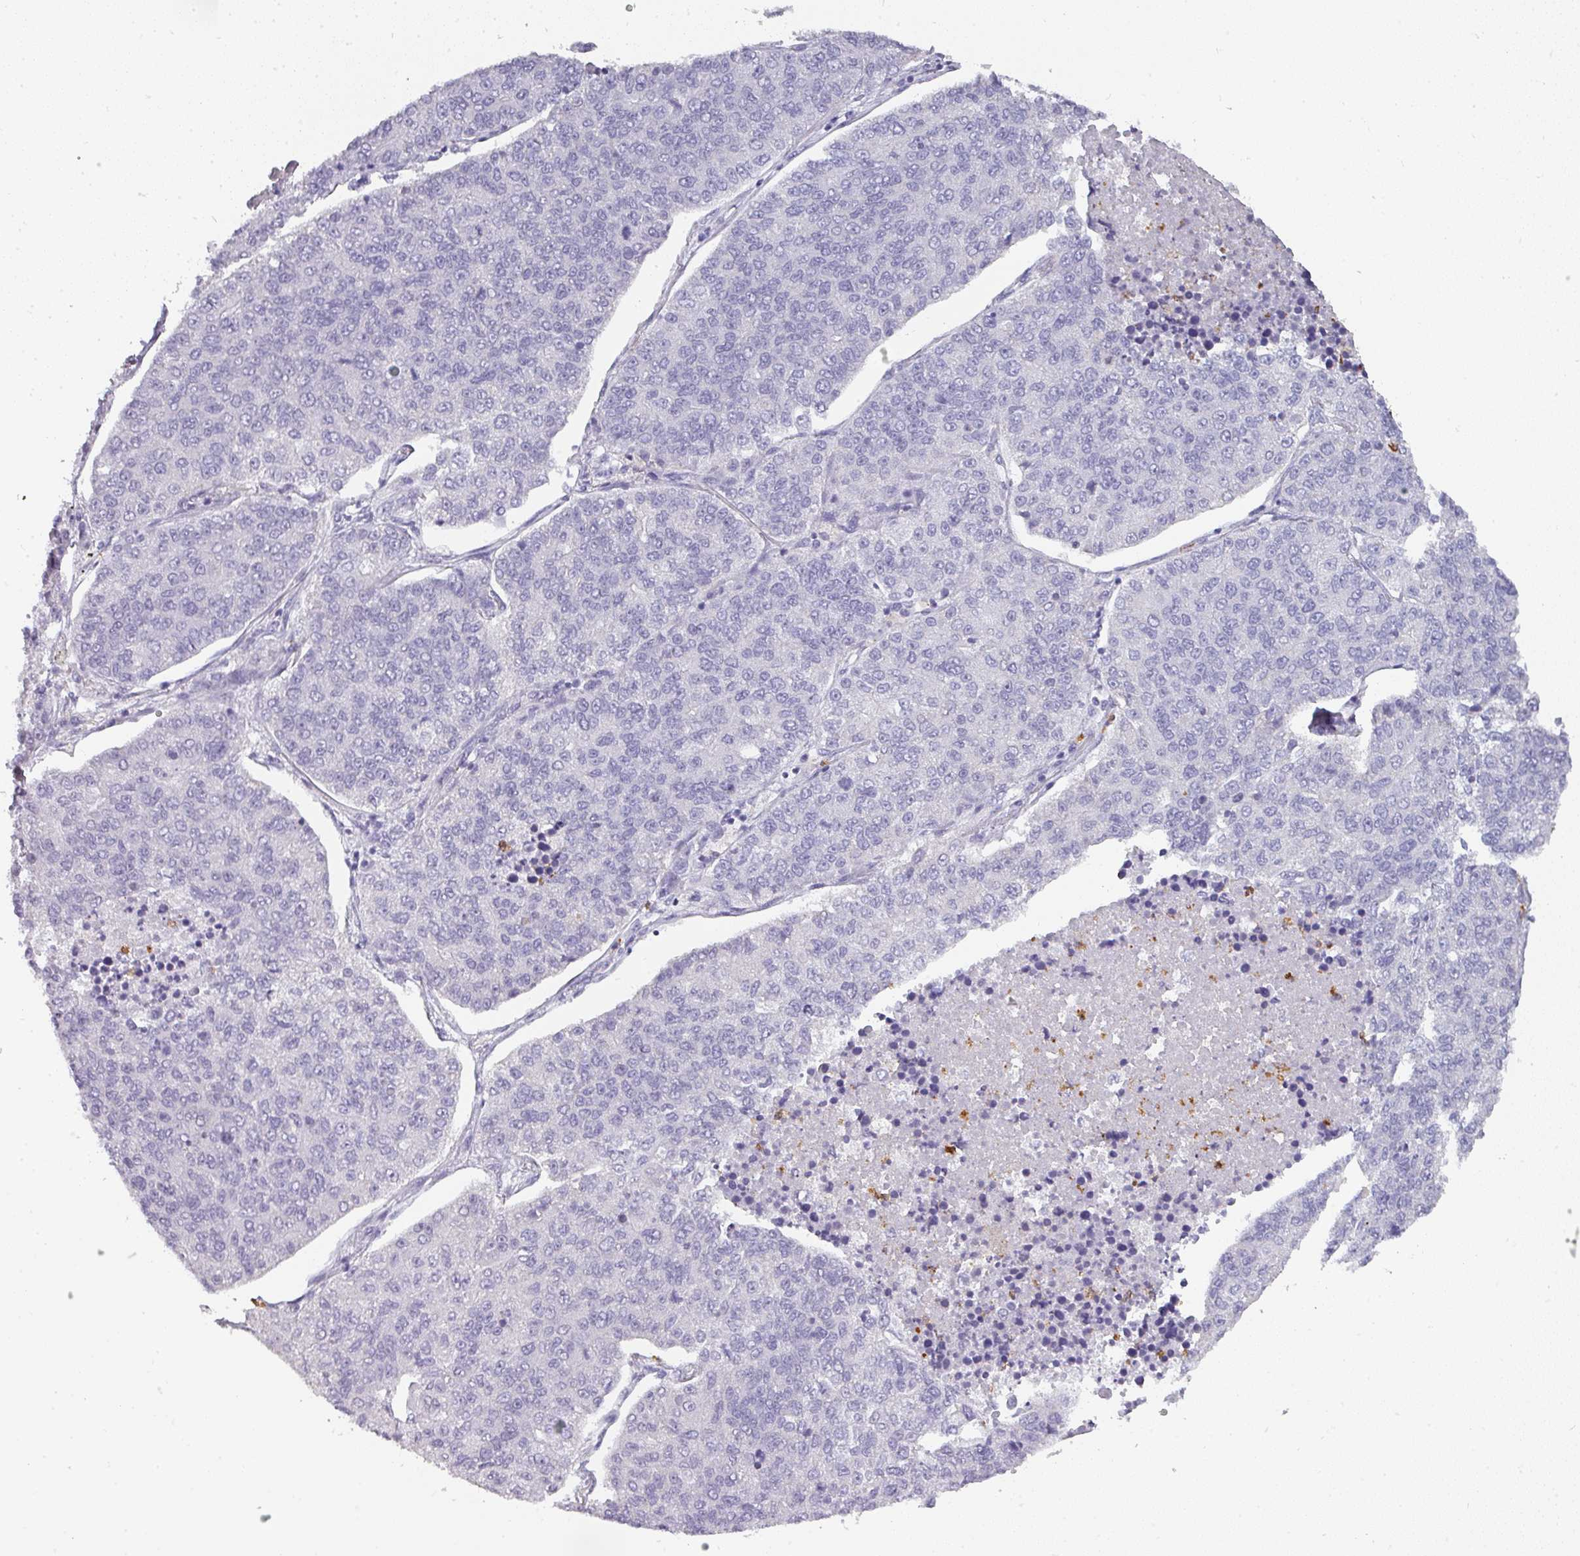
{"staining": {"intensity": "negative", "quantity": "none", "location": "none"}, "tissue": "lung cancer", "cell_type": "Tumor cells", "image_type": "cancer", "snomed": [{"axis": "morphology", "description": "Adenocarcinoma, NOS"}, {"axis": "topography", "description": "Lung"}], "caption": "High power microscopy photomicrograph of an immunohistochemistry (IHC) micrograph of lung cancer, revealing no significant expression in tumor cells.", "gene": "CAMP", "patient": {"sex": "male", "age": 49}}